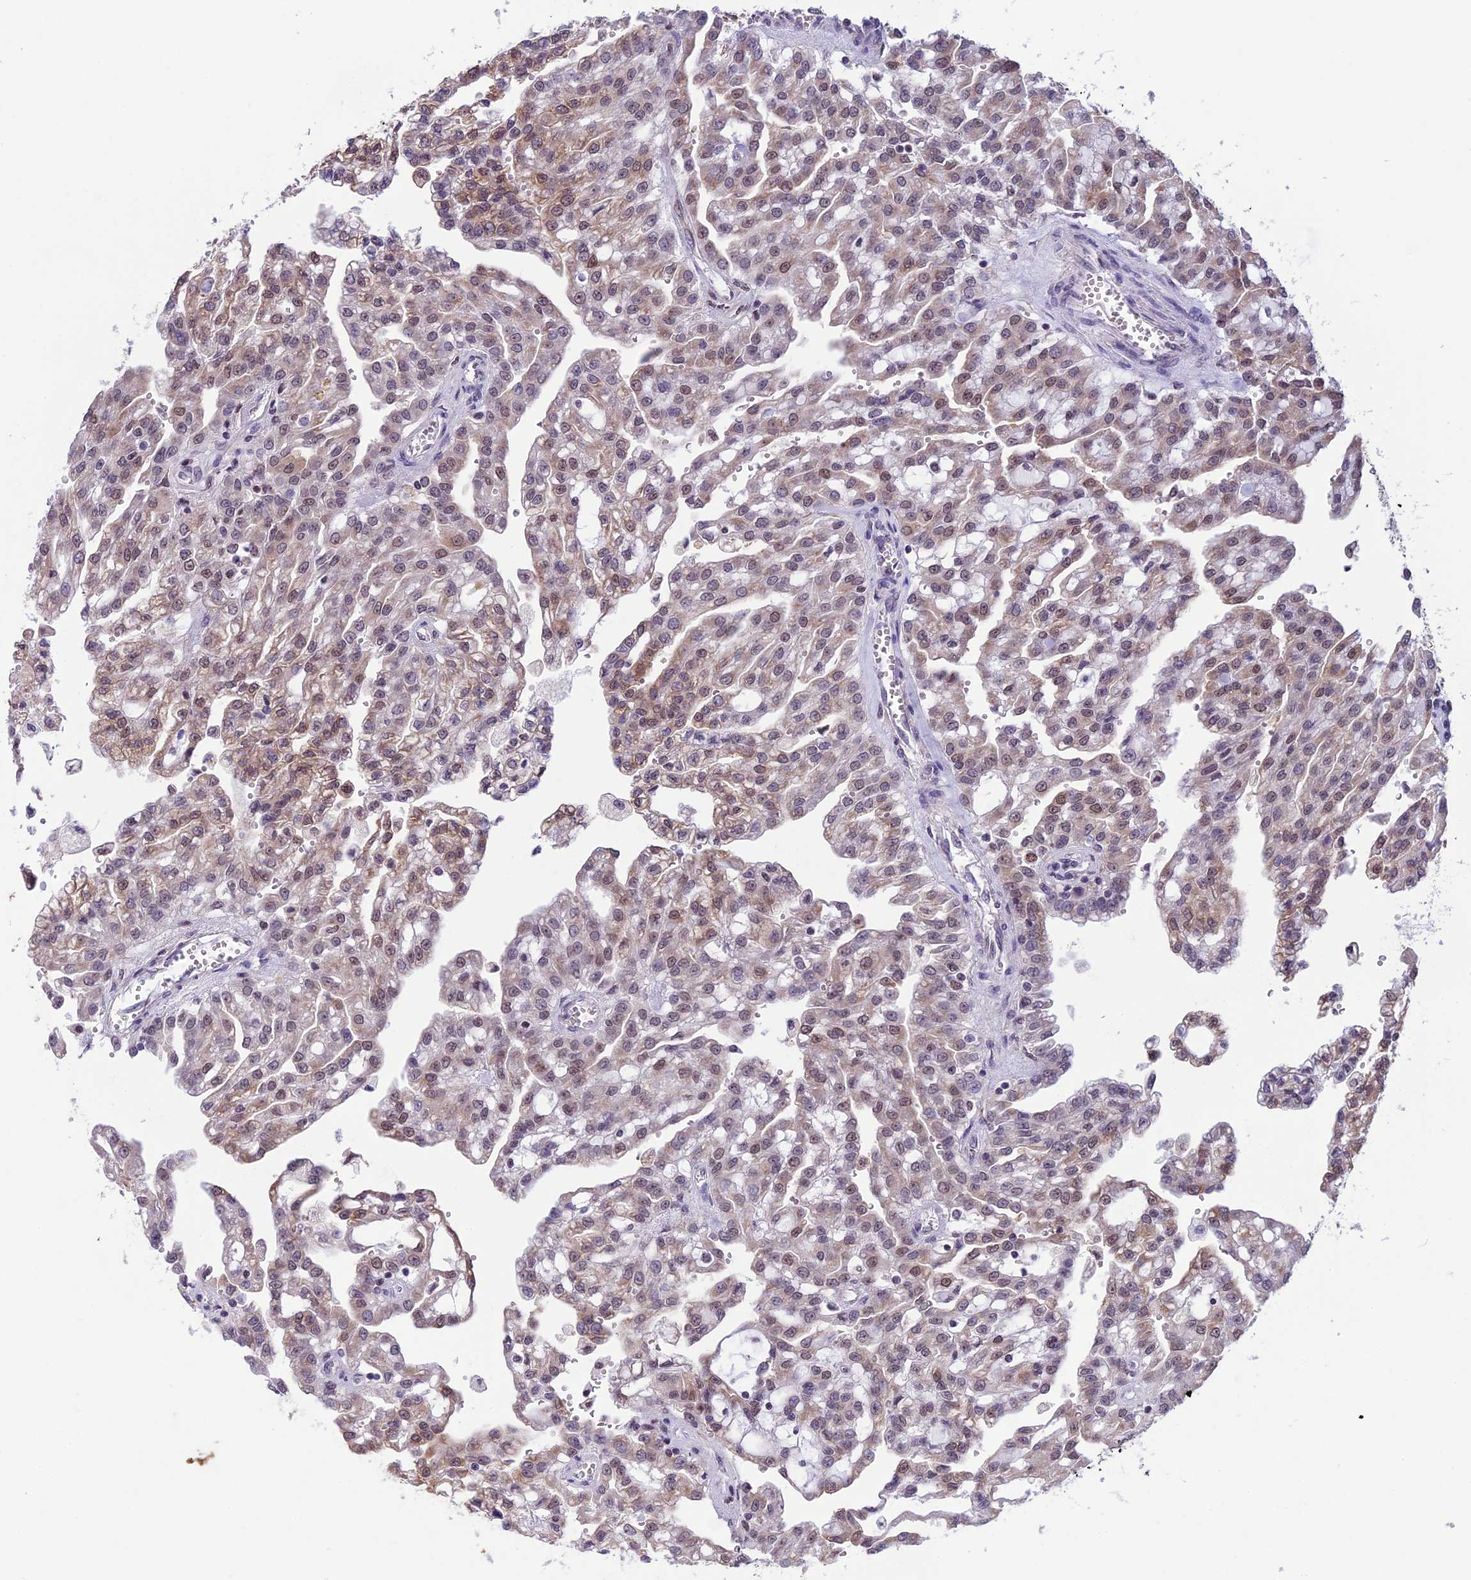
{"staining": {"intensity": "moderate", "quantity": "25%-75%", "location": "cytoplasmic/membranous,nuclear"}, "tissue": "renal cancer", "cell_type": "Tumor cells", "image_type": "cancer", "snomed": [{"axis": "morphology", "description": "Adenocarcinoma, NOS"}, {"axis": "topography", "description": "Kidney"}], "caption": "DAB immunohistochemical staining of human adenocarcinoma (renal) demonstrates moderate cytoplasmic/membranous and nuclear protein staining in about 25%-75% of tumor cells.", "gene": "MIS12", "patient": {"sex": "male", "age": 63}}